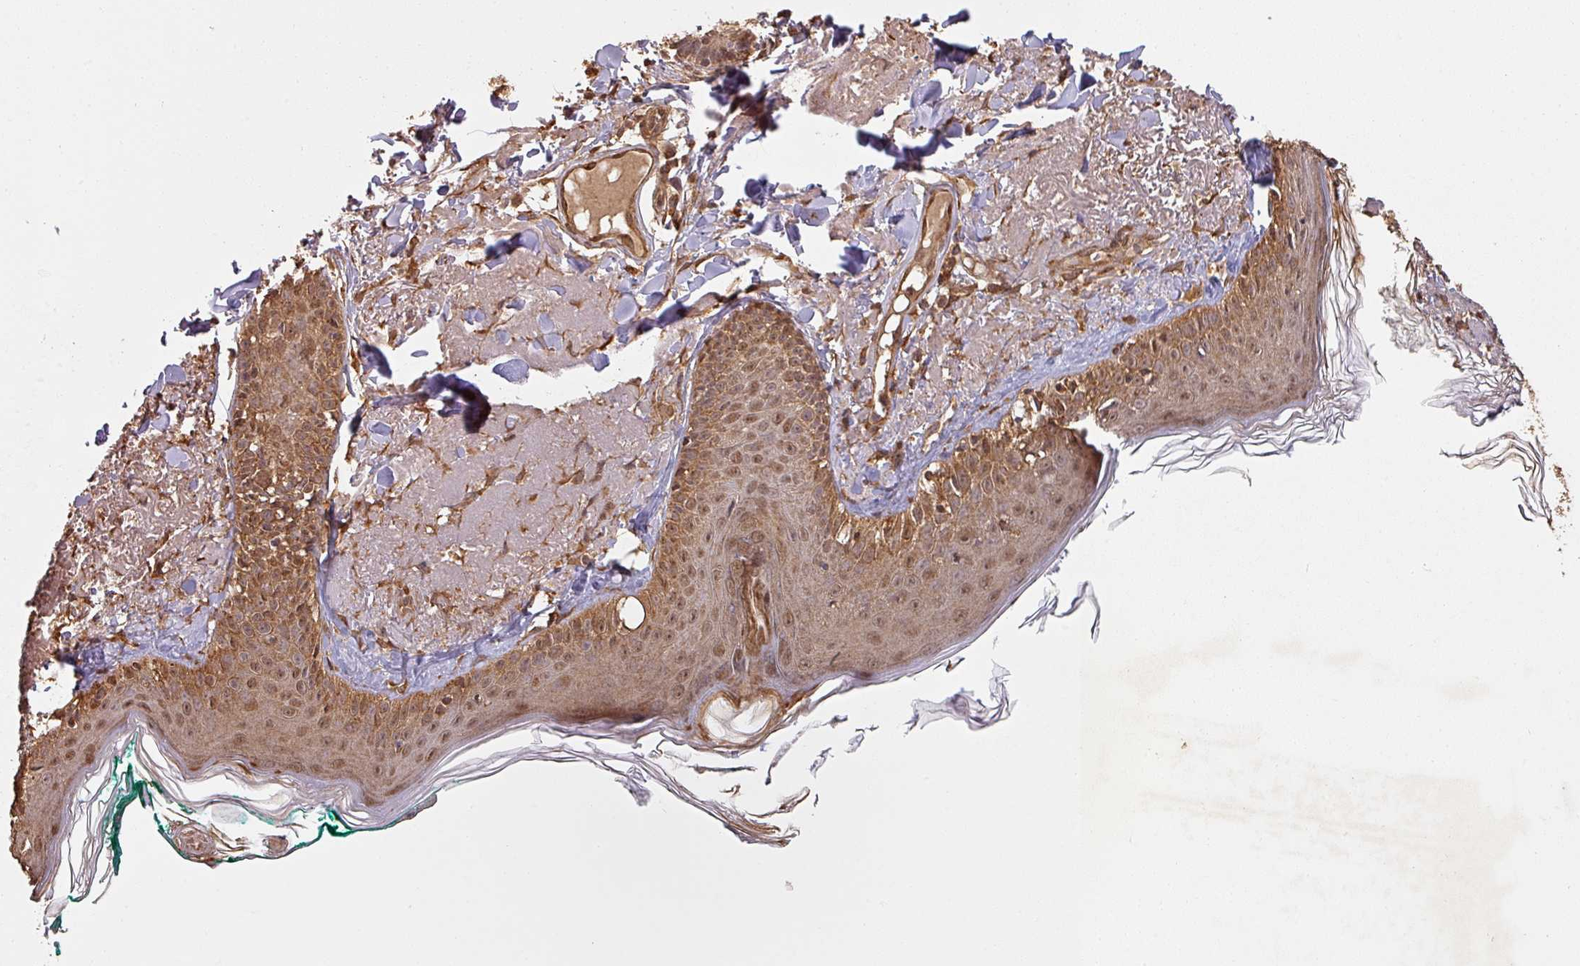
{"staining": {"intensity": "strong", "quantity": ">75%", "location": "cytoplasmic/membranous"}, "tissue": "skin", "cell_type": "Fibroblasts", "image_type": "normal", "snomed": [{"axis": "morphology", "description": "Normal tissue, NOS"}, {"axis": "morphology", "description": "Malignant melanoma, NOS"}, {"axis": "topography", "description": "Skin"}], "caption": "Strong cytoplasmic/membranous protein positivity is present in approximately >75% of fibroblasts in skin. The staining was performed using DAB, with brown indicating positive protein expression. Nuclei are stained blue with hematoxylin.", "gene": "ZNF322", "patient": {"sex": "male", "age": 80}}